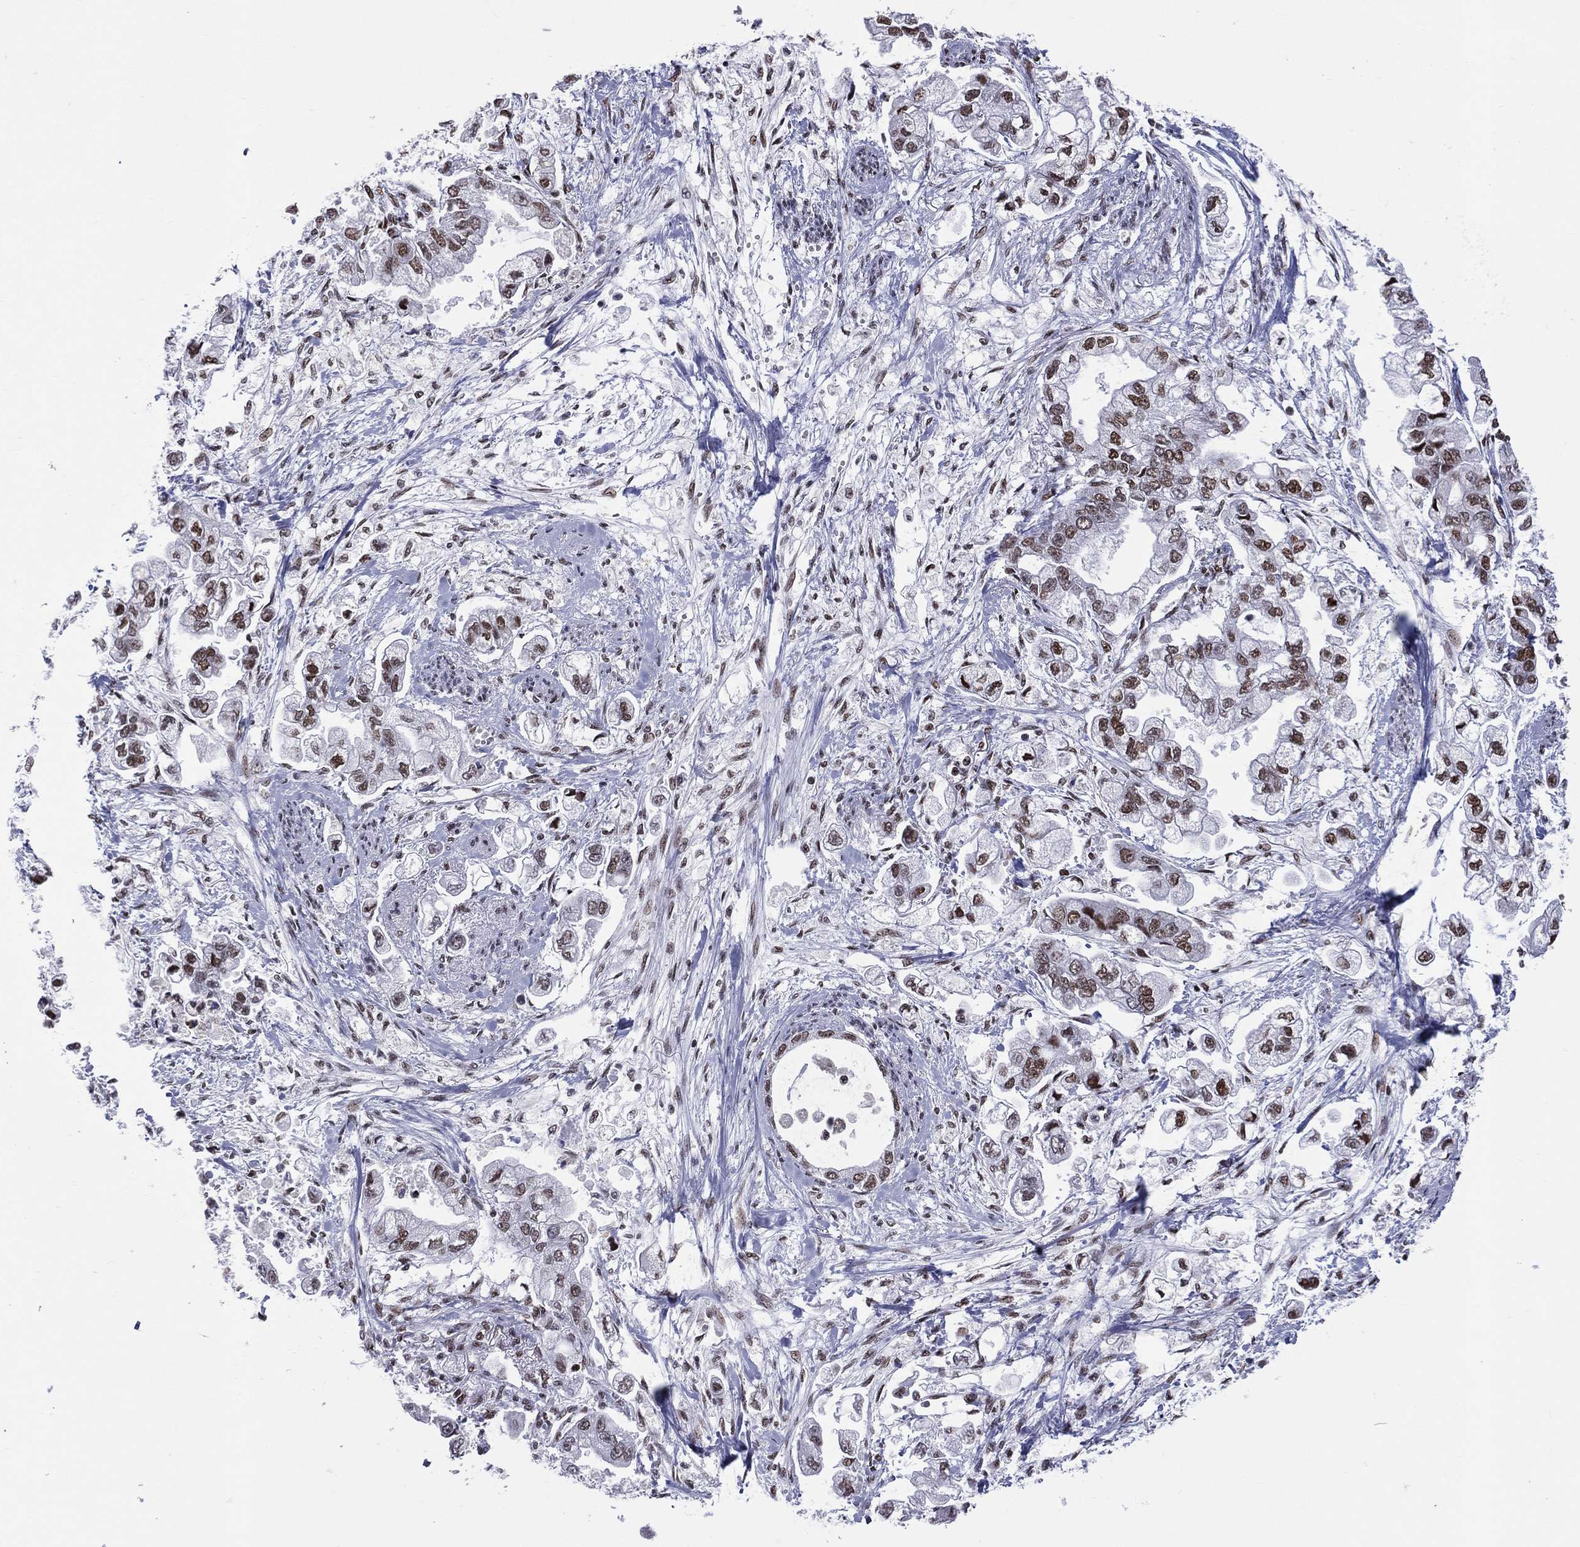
{"staining": {"intensity": "moderate", "quantity": ">75%", "location": "nuclear"}, "tissue": "stomach cancer", "cell_type": "Tumor cells", "image_type": "cancer", "snomed": [{"axis": "morphology", "description": "Normal tissue, NOS"}, {"axis": "morphology", "description": "Adenocarcinoma, NOS"}, {"axis": "topography", "description": "Stomach"}], "caption": "Protein expression analysis of human stomach cancer reveals moderate nuclear staining in about >75% of tumor cells. The staining was performed using DAB to visualize the protein expression in brown, while the nuclei were stained in blue with hematoxylin (Magnification: 20x).", "gene": "ZNF7", "patient": {"sex": "male", "age": 62}}